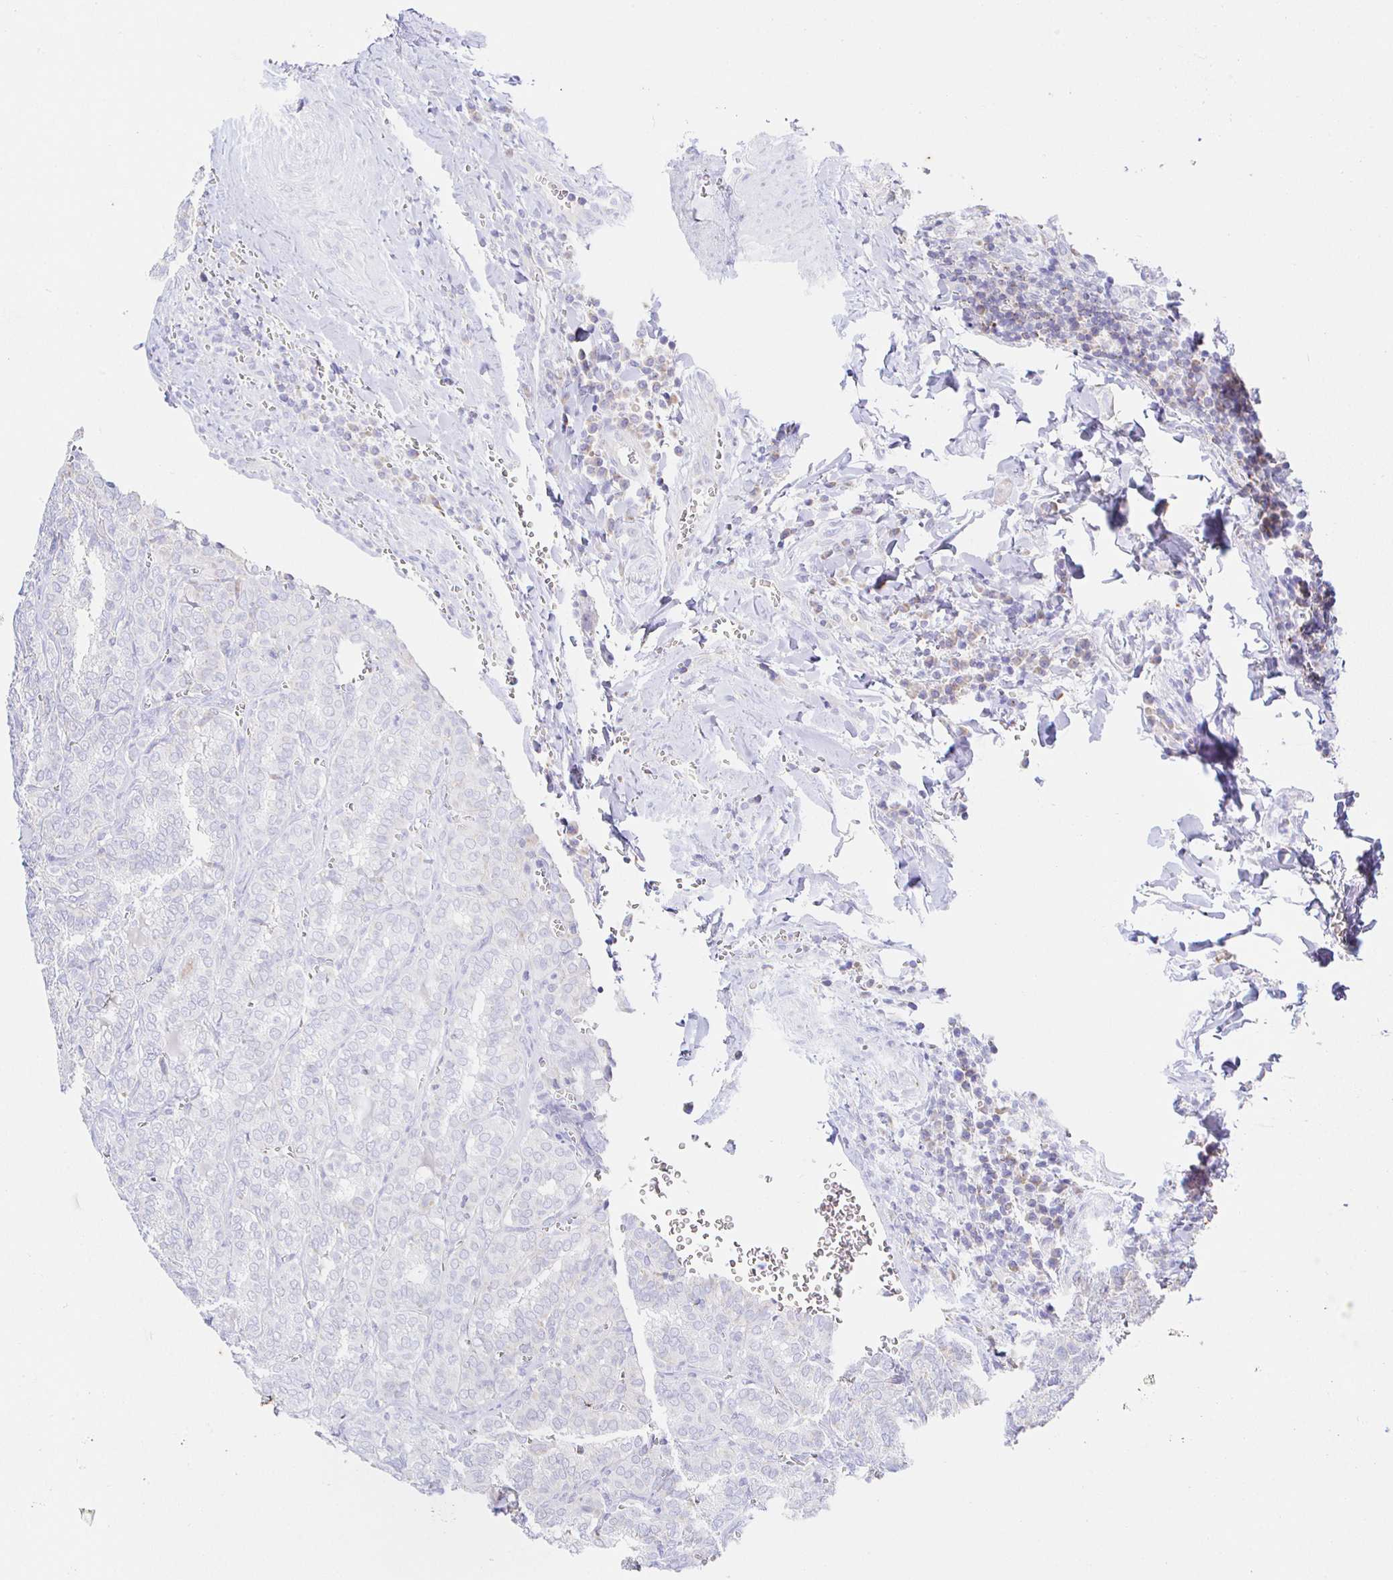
{"staining": {"intensity": "negative", "quantity": "none", "location": "none"}, "tissue": "thyroid cancer", "cell_type": "Tumor cells", "image_type": "cancer", "snomed": [{"axis": "morphology", "description": "Papillary adenocarcinoma, NOS"}, {"axis": "topography", "description": "Thyroid gland"}], "caption": "Papillary adenocarcinoma (thyroid) stained for a protein using IHC reveals no positivity tumor cells.", "gene": "SYNGR4", "patient": {"sex": "female", "age": 30}}